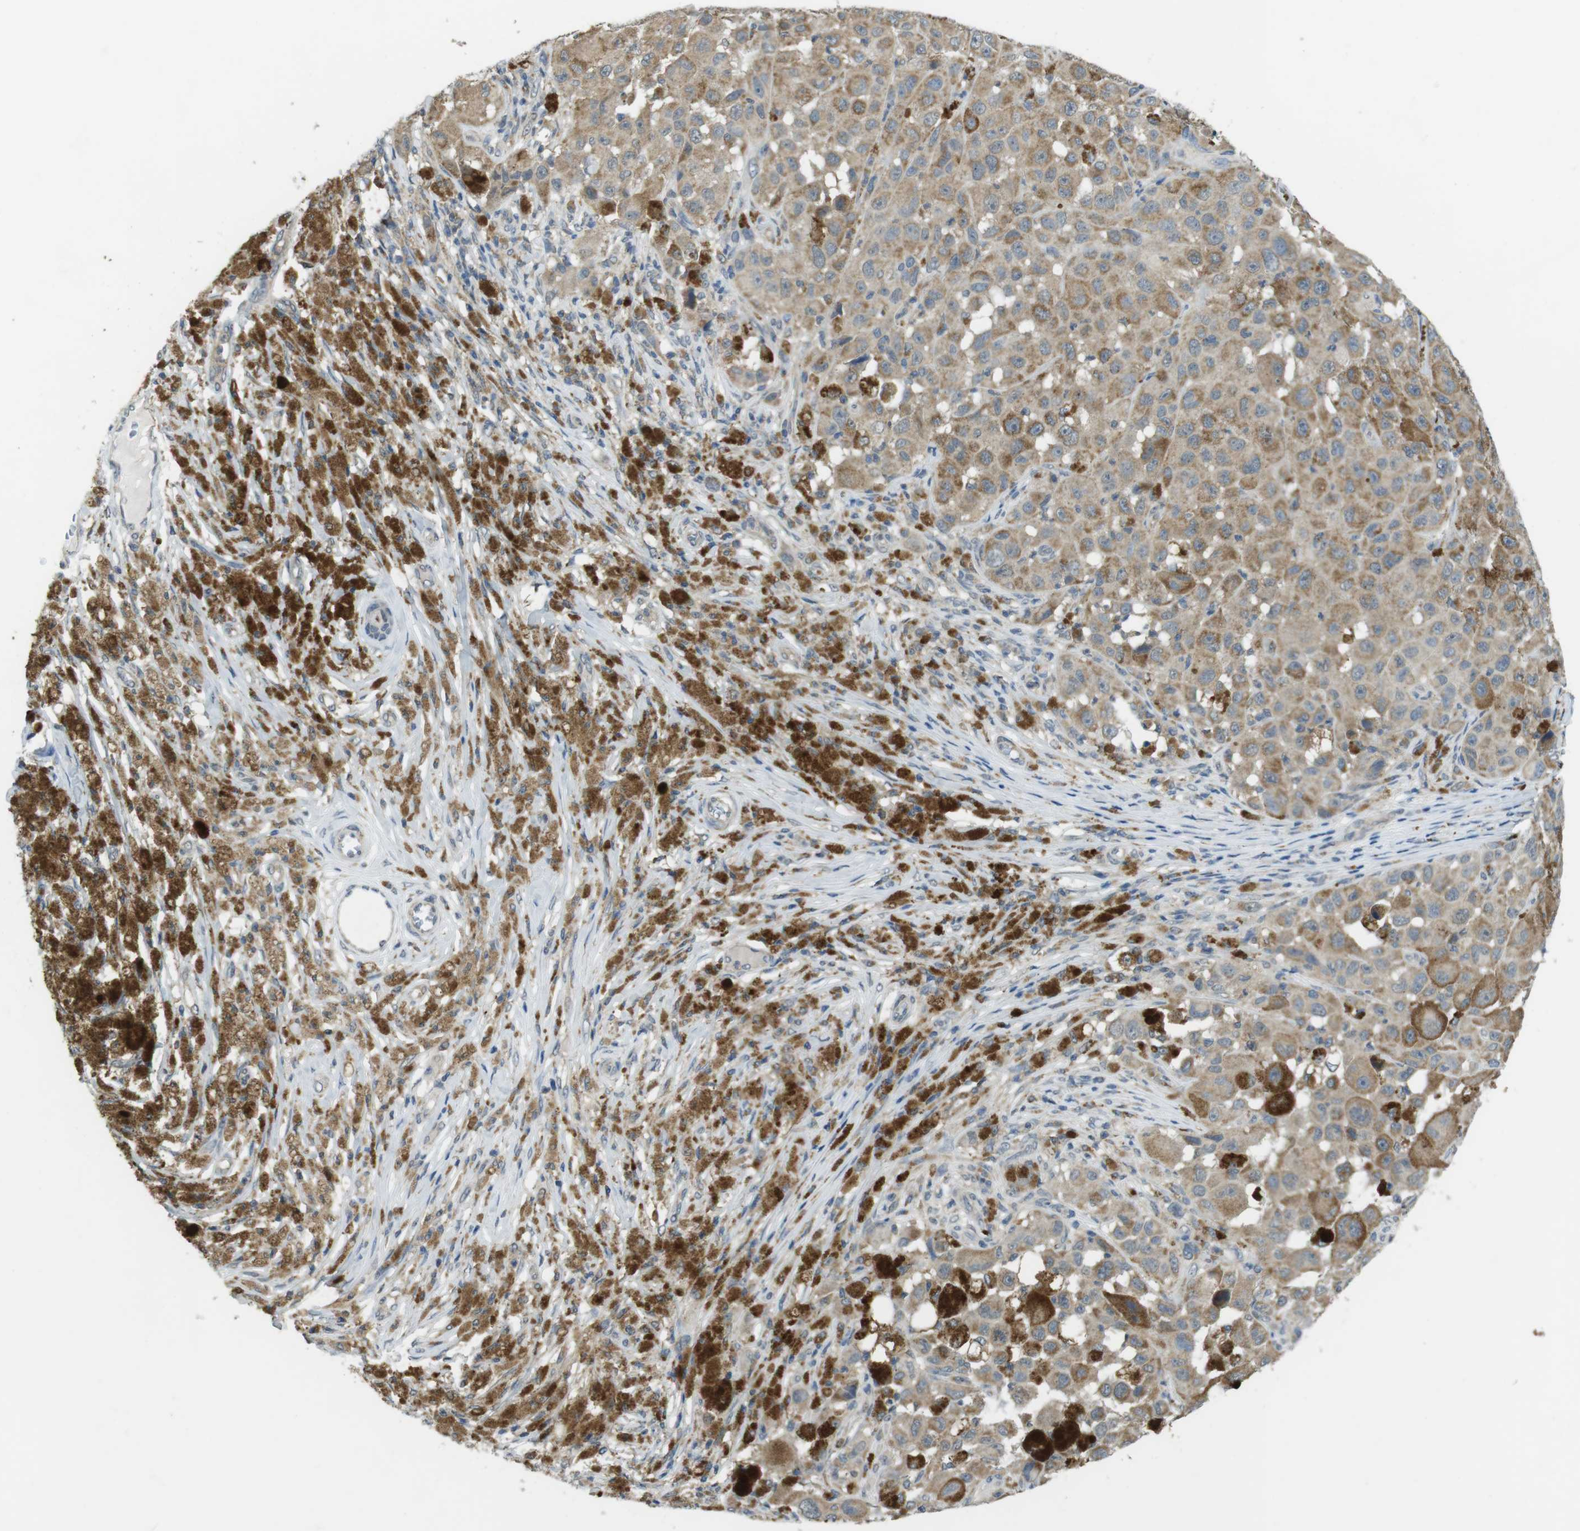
{"staining": {"intensity": "moderate", "quantity": ">75%", "location": "cytoplasmic/membranous"}, "tissue": "melanoma", "cell_type": "Tumor cells", "image_type": "cancer", "snomed": [{"axis": "morphology", "description": "Malignant melanoma, NOS"}, {"axis": "topography", "description": "Skin"}], "caption": "Melanoma stained for a protein (brown) exhibits moderate cytoplasmic/membranous positive positivity in approximately >75% of tumor cells.", "gene": "BRI3BP", "patient": {"sex": "male", "age": 96}}